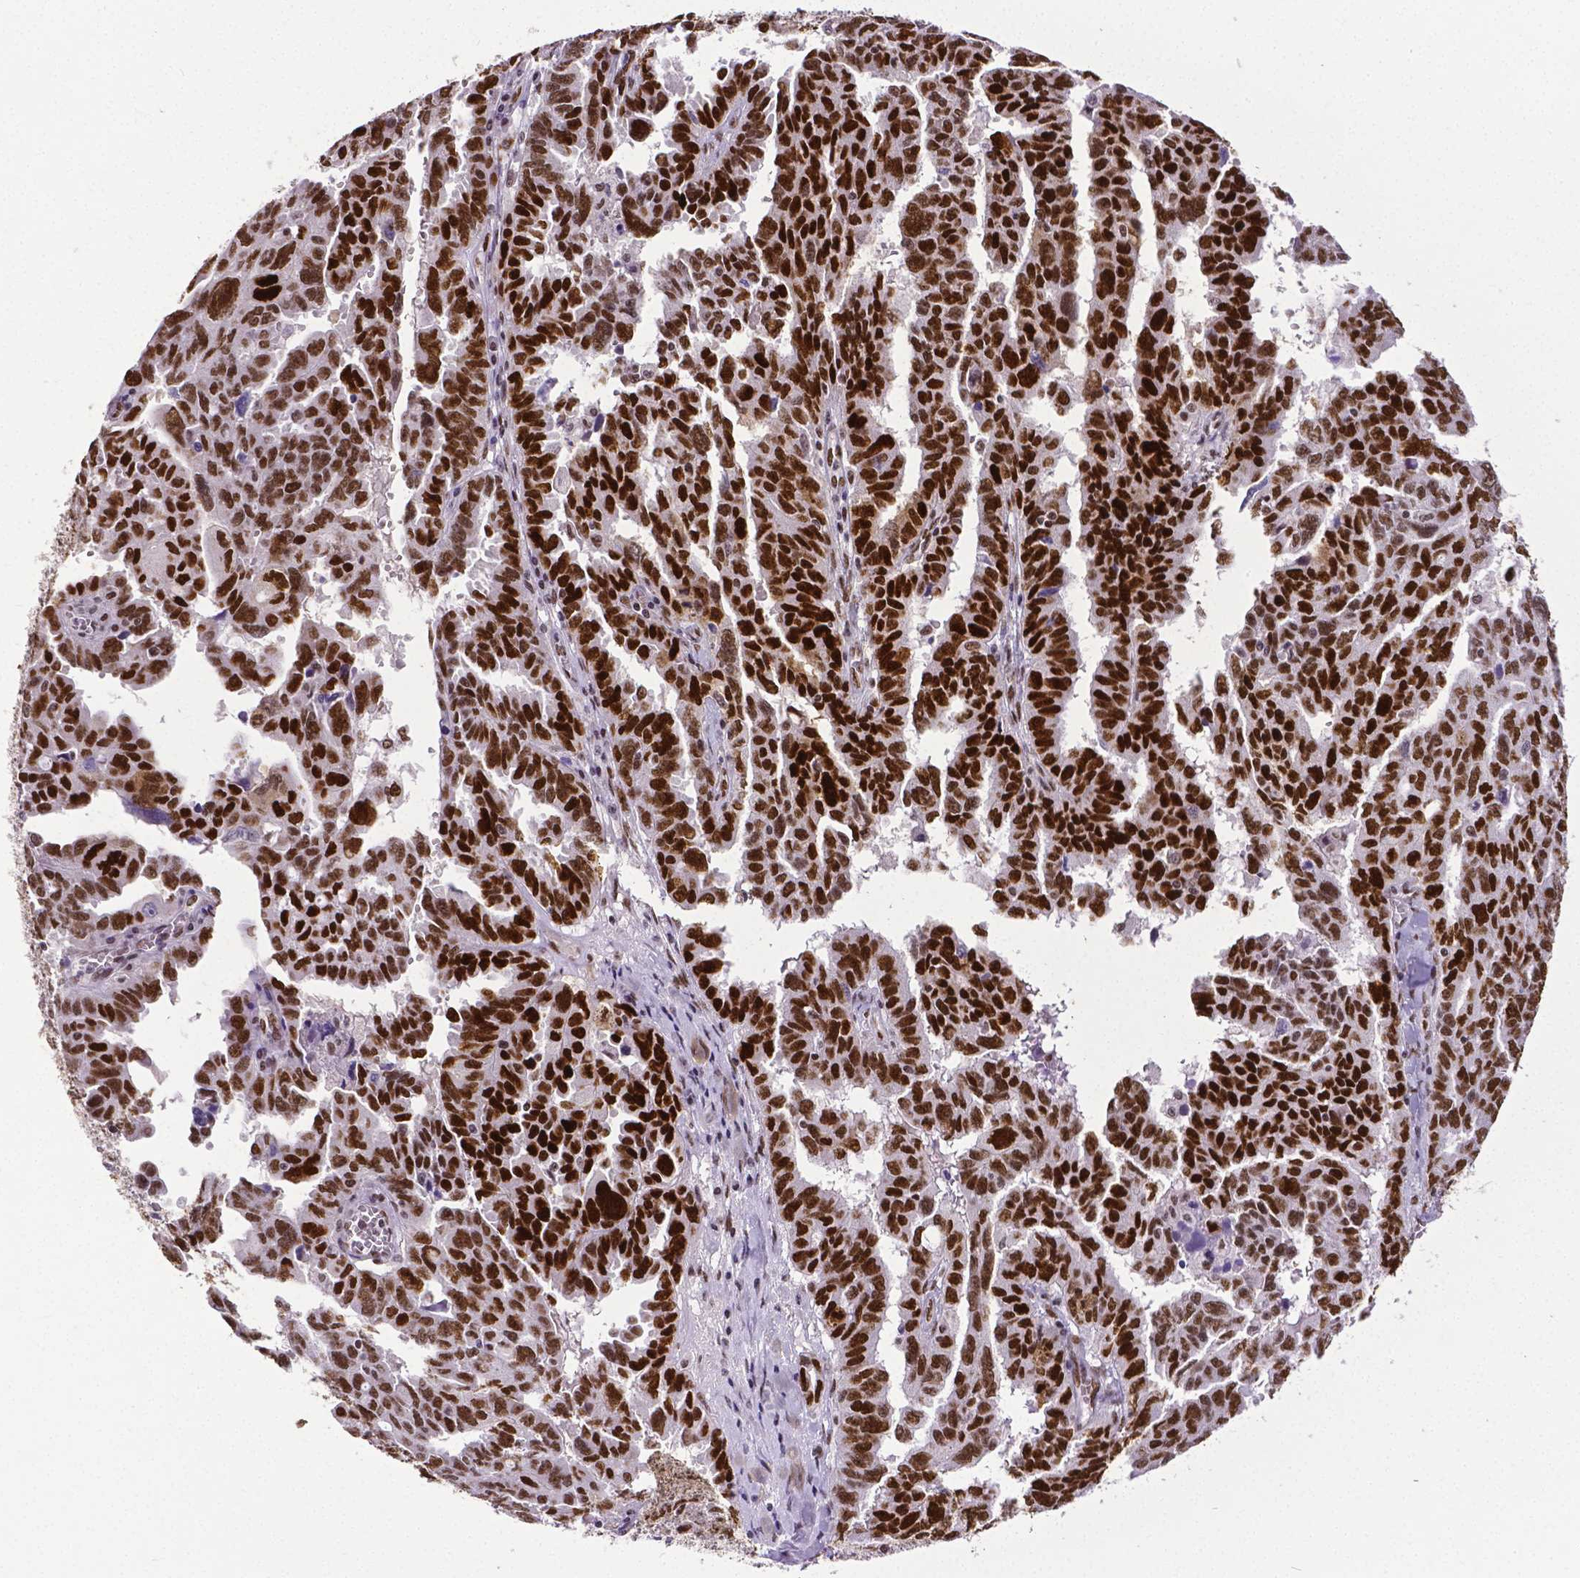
{"staining": {"intensity": "strong", "quantity": ">75%", "location": "nuclear"}, "tissue": "ovarian cancer", "cell_type": "Tumor cells", "image_type": "cancer", "snomed": [{"axis": "morphology", "description": "Adenocarcinoma, NOS"}, {"axis": "morphology", "description": "Carcinoma, endometroid"}, {"axis": "topography", "description": "Ovary"}], "caption": "Tumor cells demonstrate strong nuclear staining in about >75% of cells in endometroid carcinoma (ovarian).", "gene": "REST", "patient": {"sex": "female", "age": 72}}